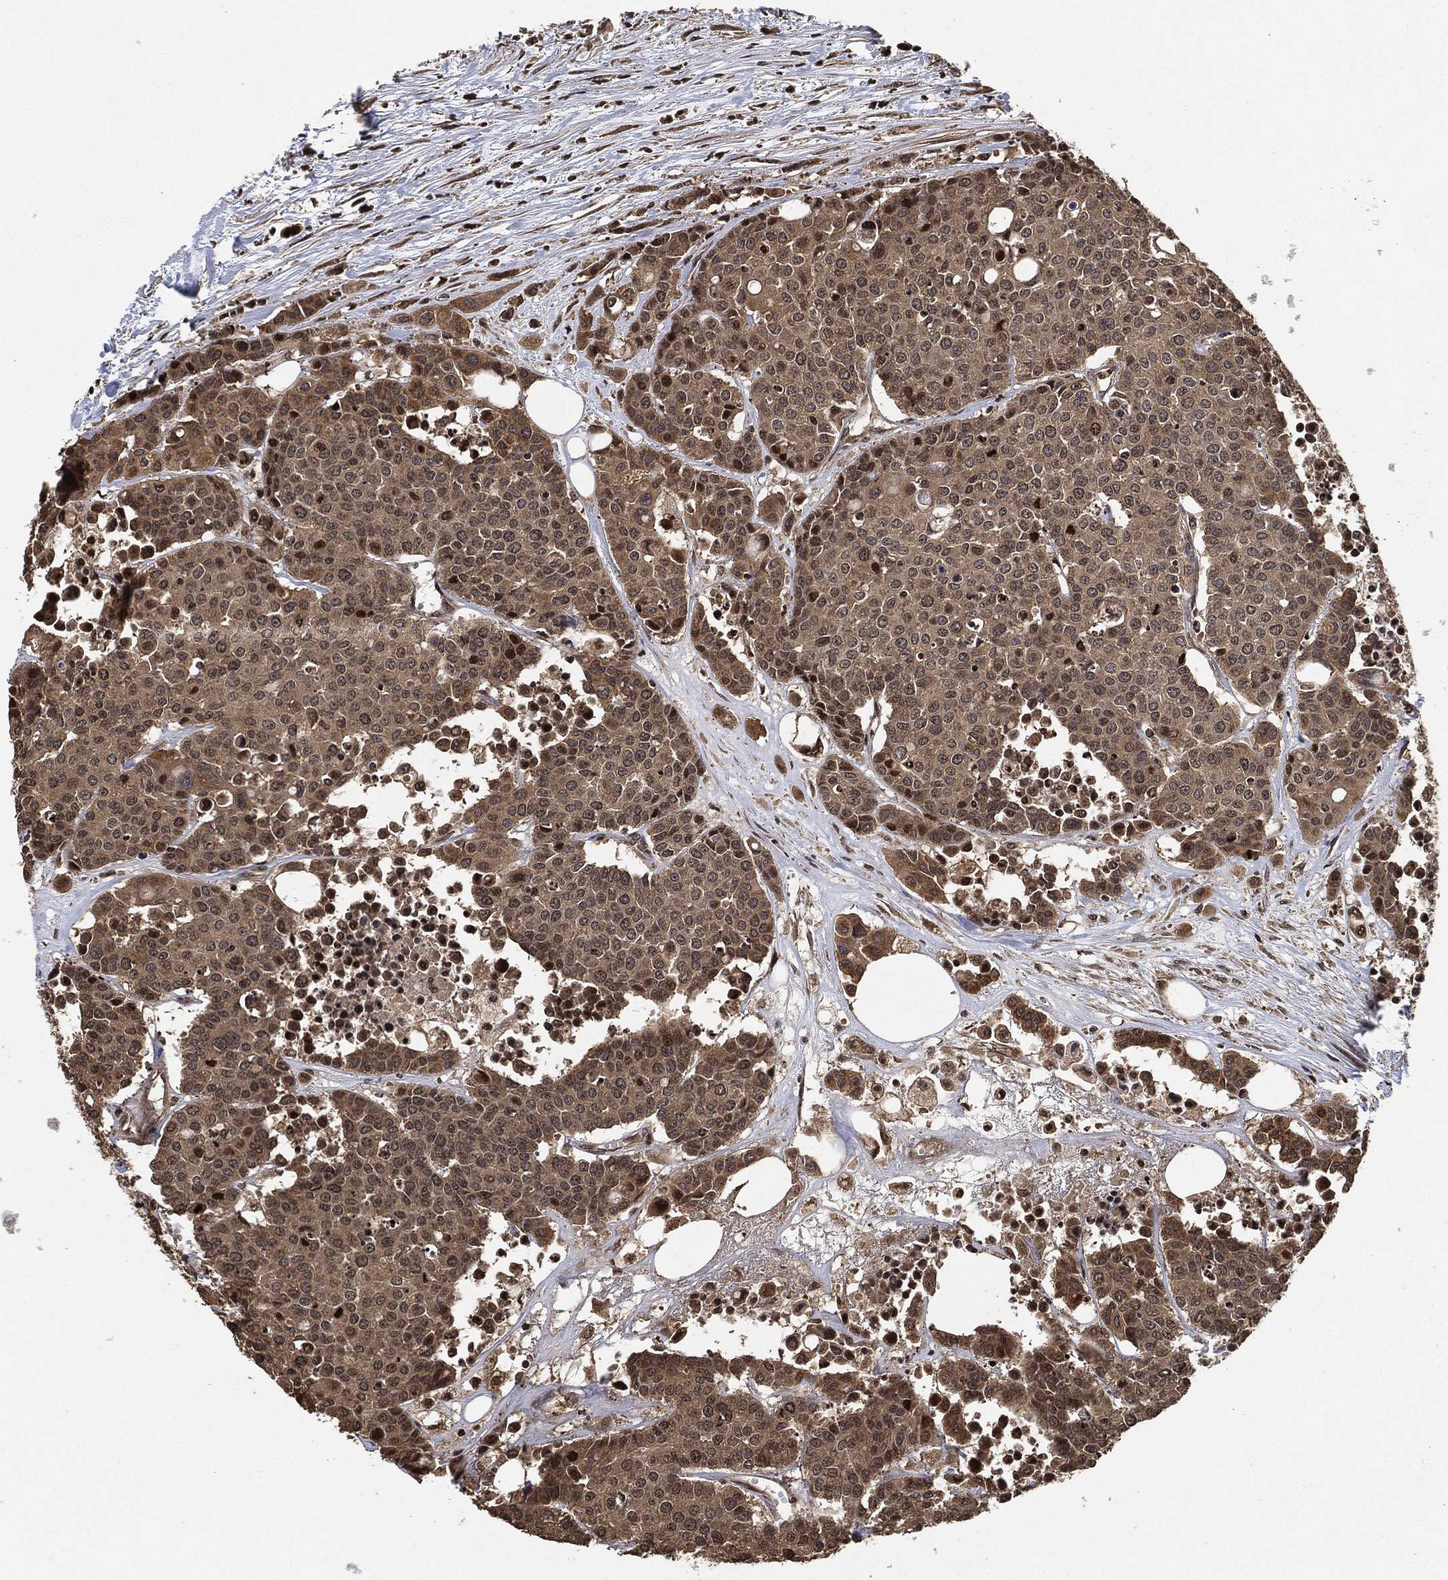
{"staining": {"intensity": "weak", "quantity": ">75%", "location": "cytoplasmic/membranous"}, "tissue": "carcinoid", "cell_type": "Tumor cells", "image_type": "cancer", "snomed": [{"axis": "morphology", "description": "Carcinoid, malignant, NOS"}, {"axis": "topography", "description": "Colon"}], "caption": "An IHC micrograph of neoplastic tissue is shown. Protein staining in brown shows weak cytoplasmic/membranous positivity in carcinoid (malignant) within tumor cells.", "gene": "PDK1", "patient": {"sex": "male", "age": 81}}